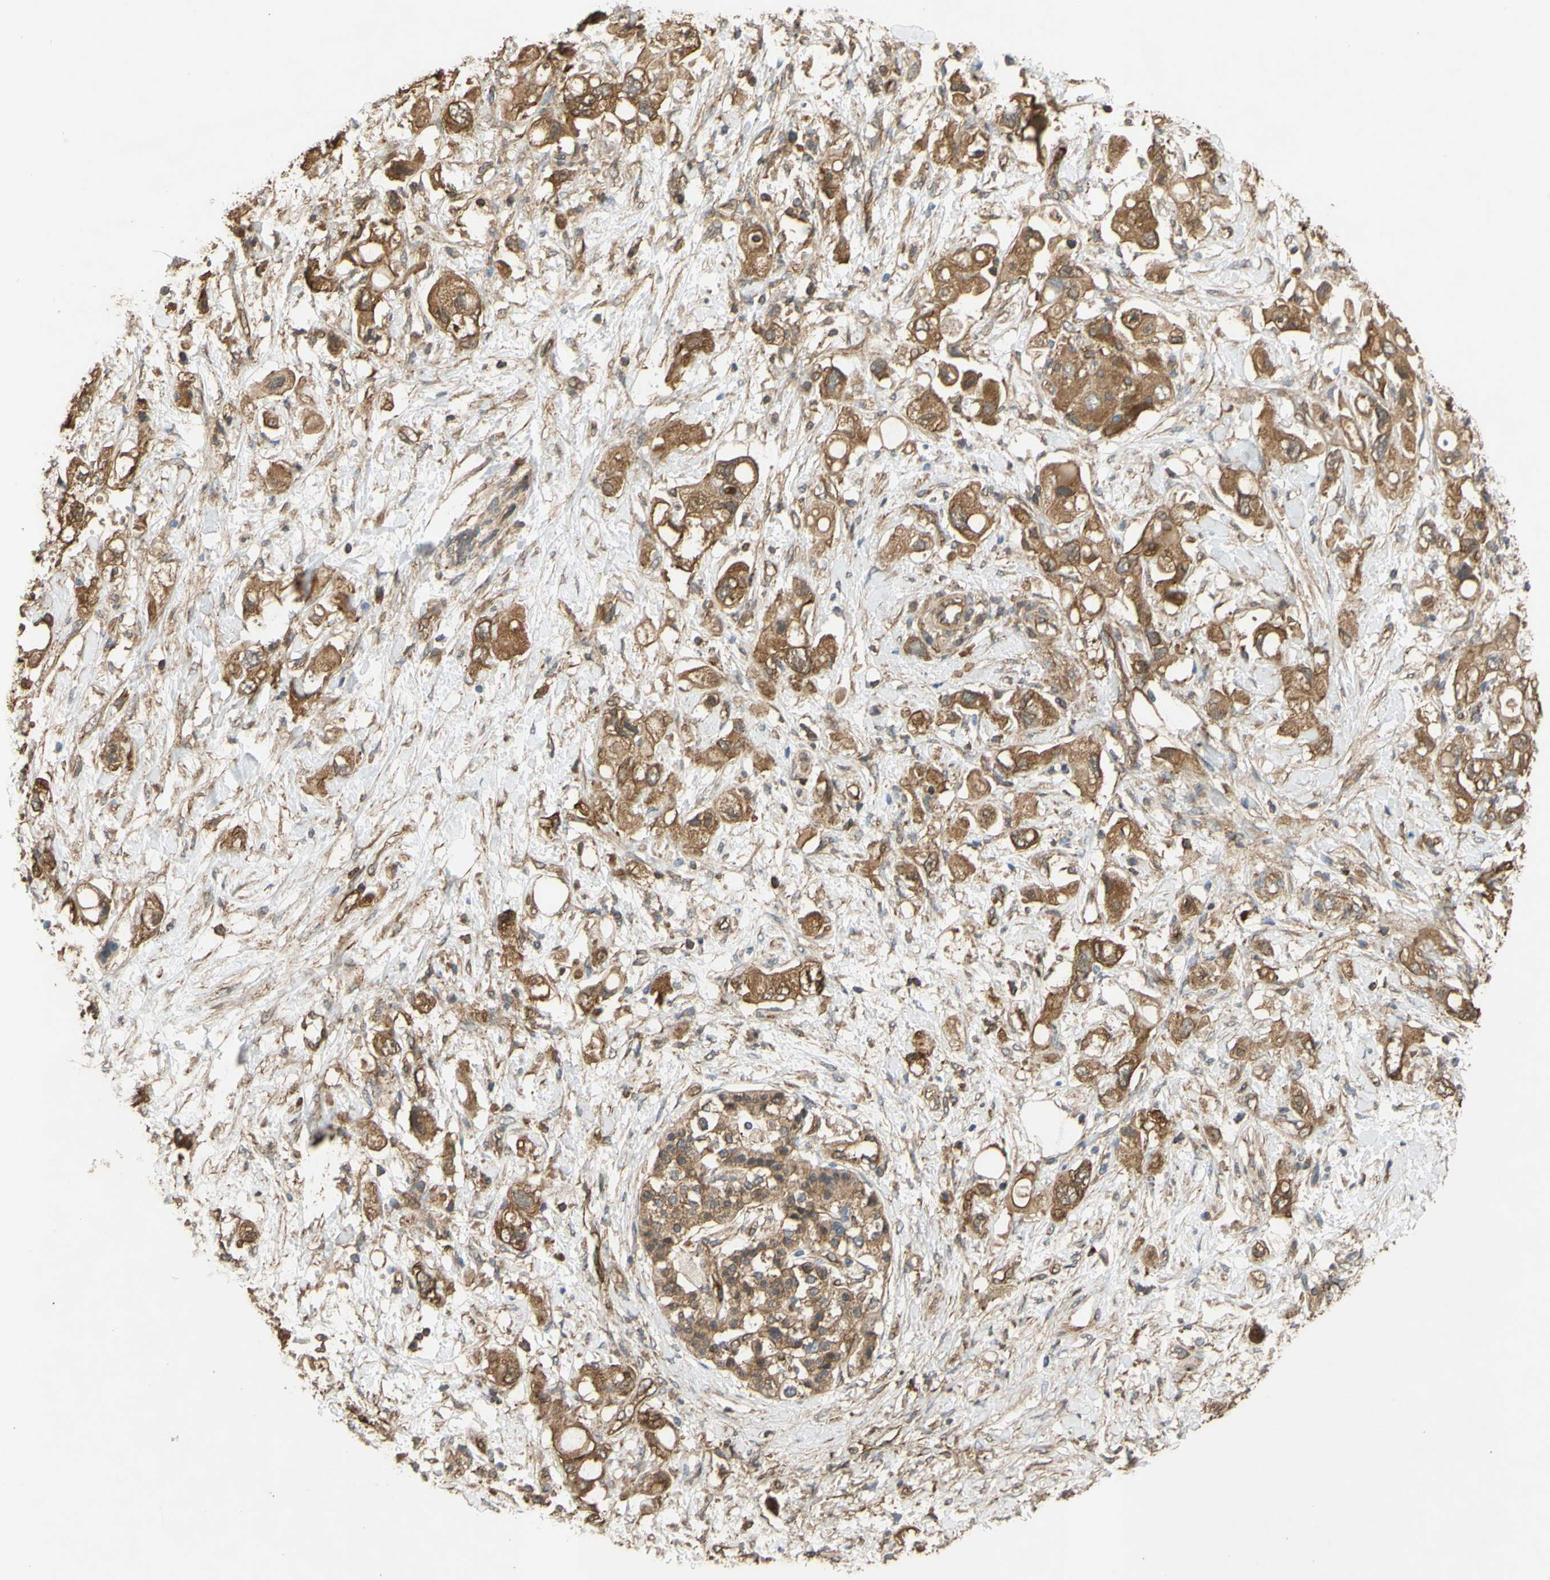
{"staining": {"intensity": "moderate", "quantity": ">75%", "location": "cytoplasmic/membranous"}, "tissue": "pancreatic cancer", "cell_type": "Tumor cells", "image_type": "cancer", "snomed": [{"axis": "morphology", "description": "Adenocarcinoma, NOS"}, {"axis": "topography", "description": "Pancreas"}], "caption": "A high-resolution photomicrograph shows IHC staining of pancreatic adenocarcinoma, which demonstrates moderate cytoplasmic/membranous positivity in approximately >75% of tumor cells.", "gene": "CTTN", "patient": {"sex": "female", "age": 56}}